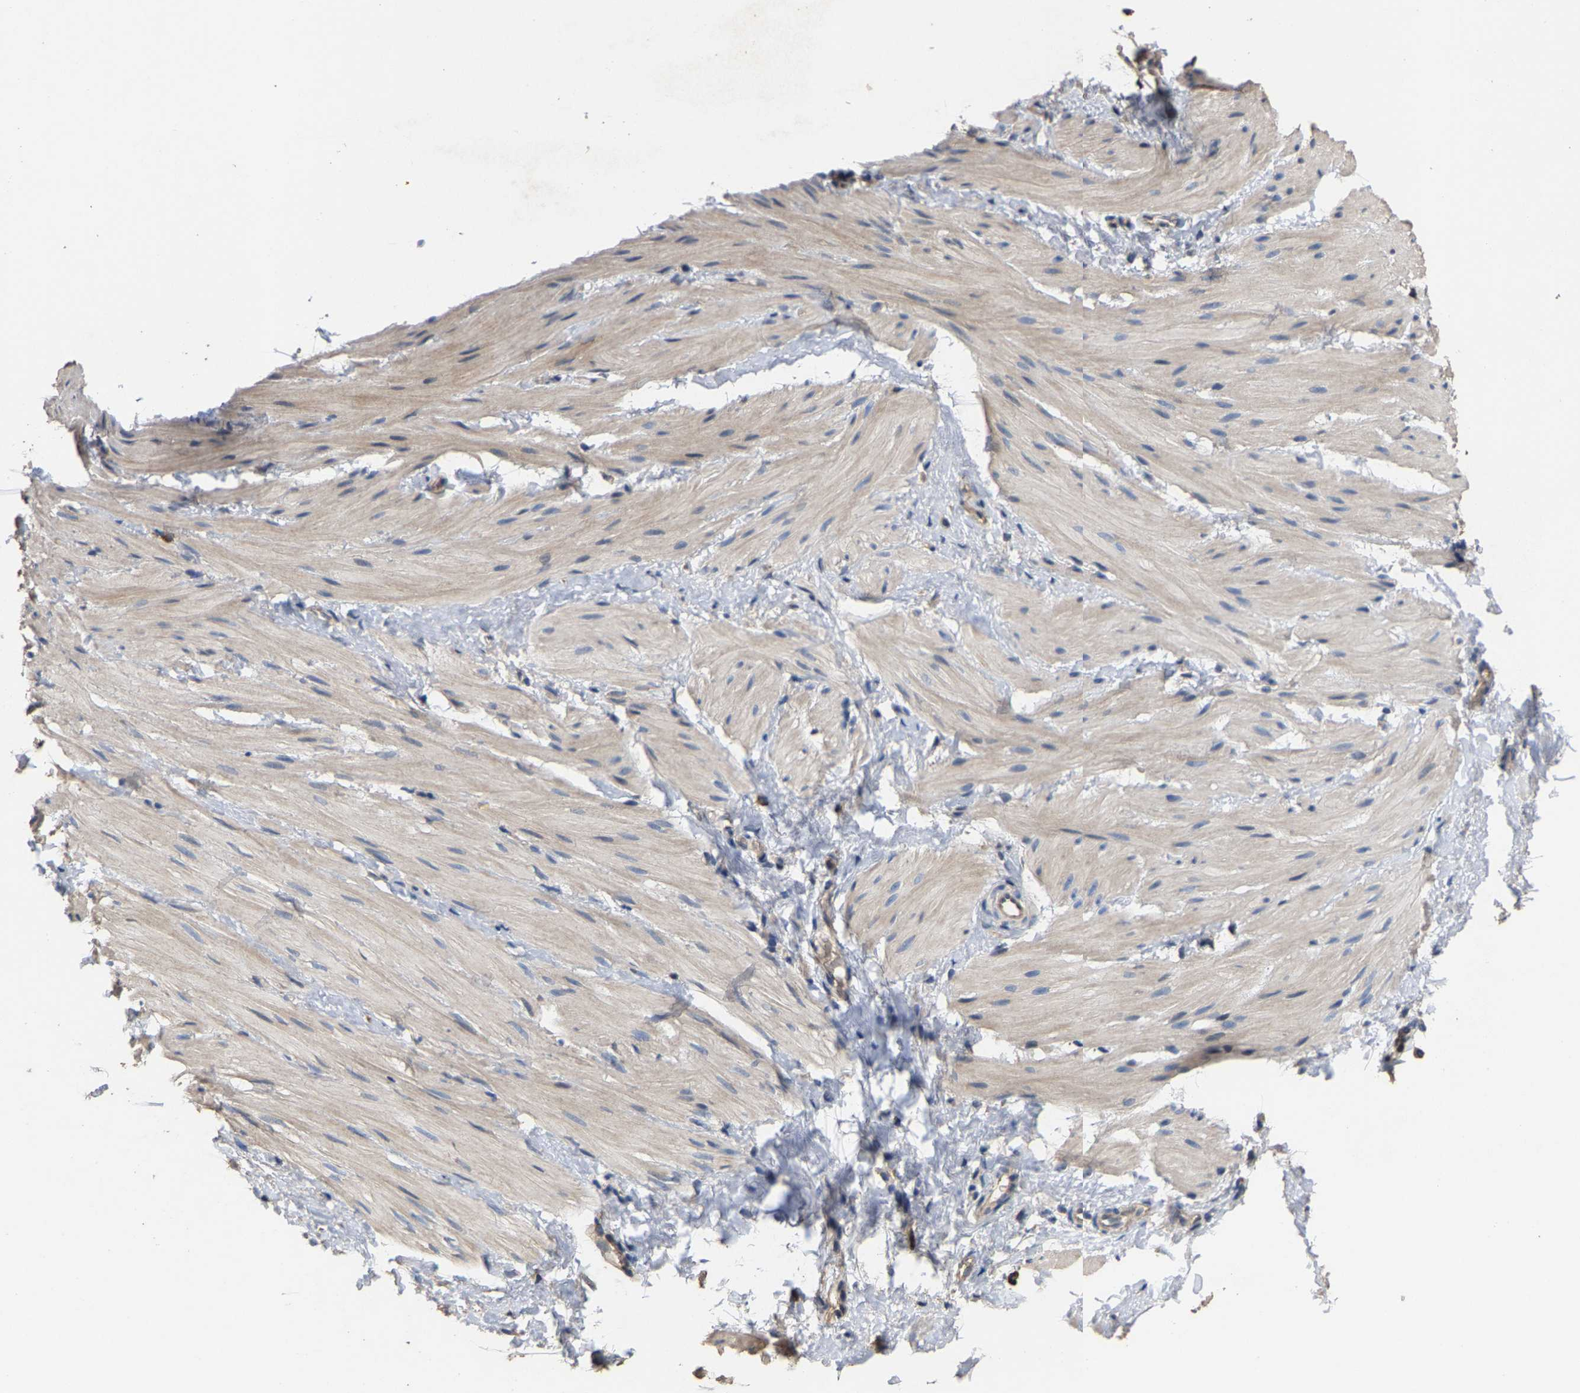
{"staining": {"intensity": "weak", "quantity": "25%-75%", "location": "cytoplasmic/membranous"}, "tissue": "smooth muscle", "cell_type": "Smooth muscle cells", "image_type": "normal", "snomed": [{"axis": "morphology", "description": "Normal tissue, NOS"}, {"axis": "topography", "description": "Smooth muscle"}], "caption": "This image exhibits immunohistochemistry staining of benign human smooth muscle, with low weak cytoplasmic/membranous staining in about 25%-75% of smooth muscle cells.", "gene": "TDRKH", "patient": {"sex": "male", "age": 16}}